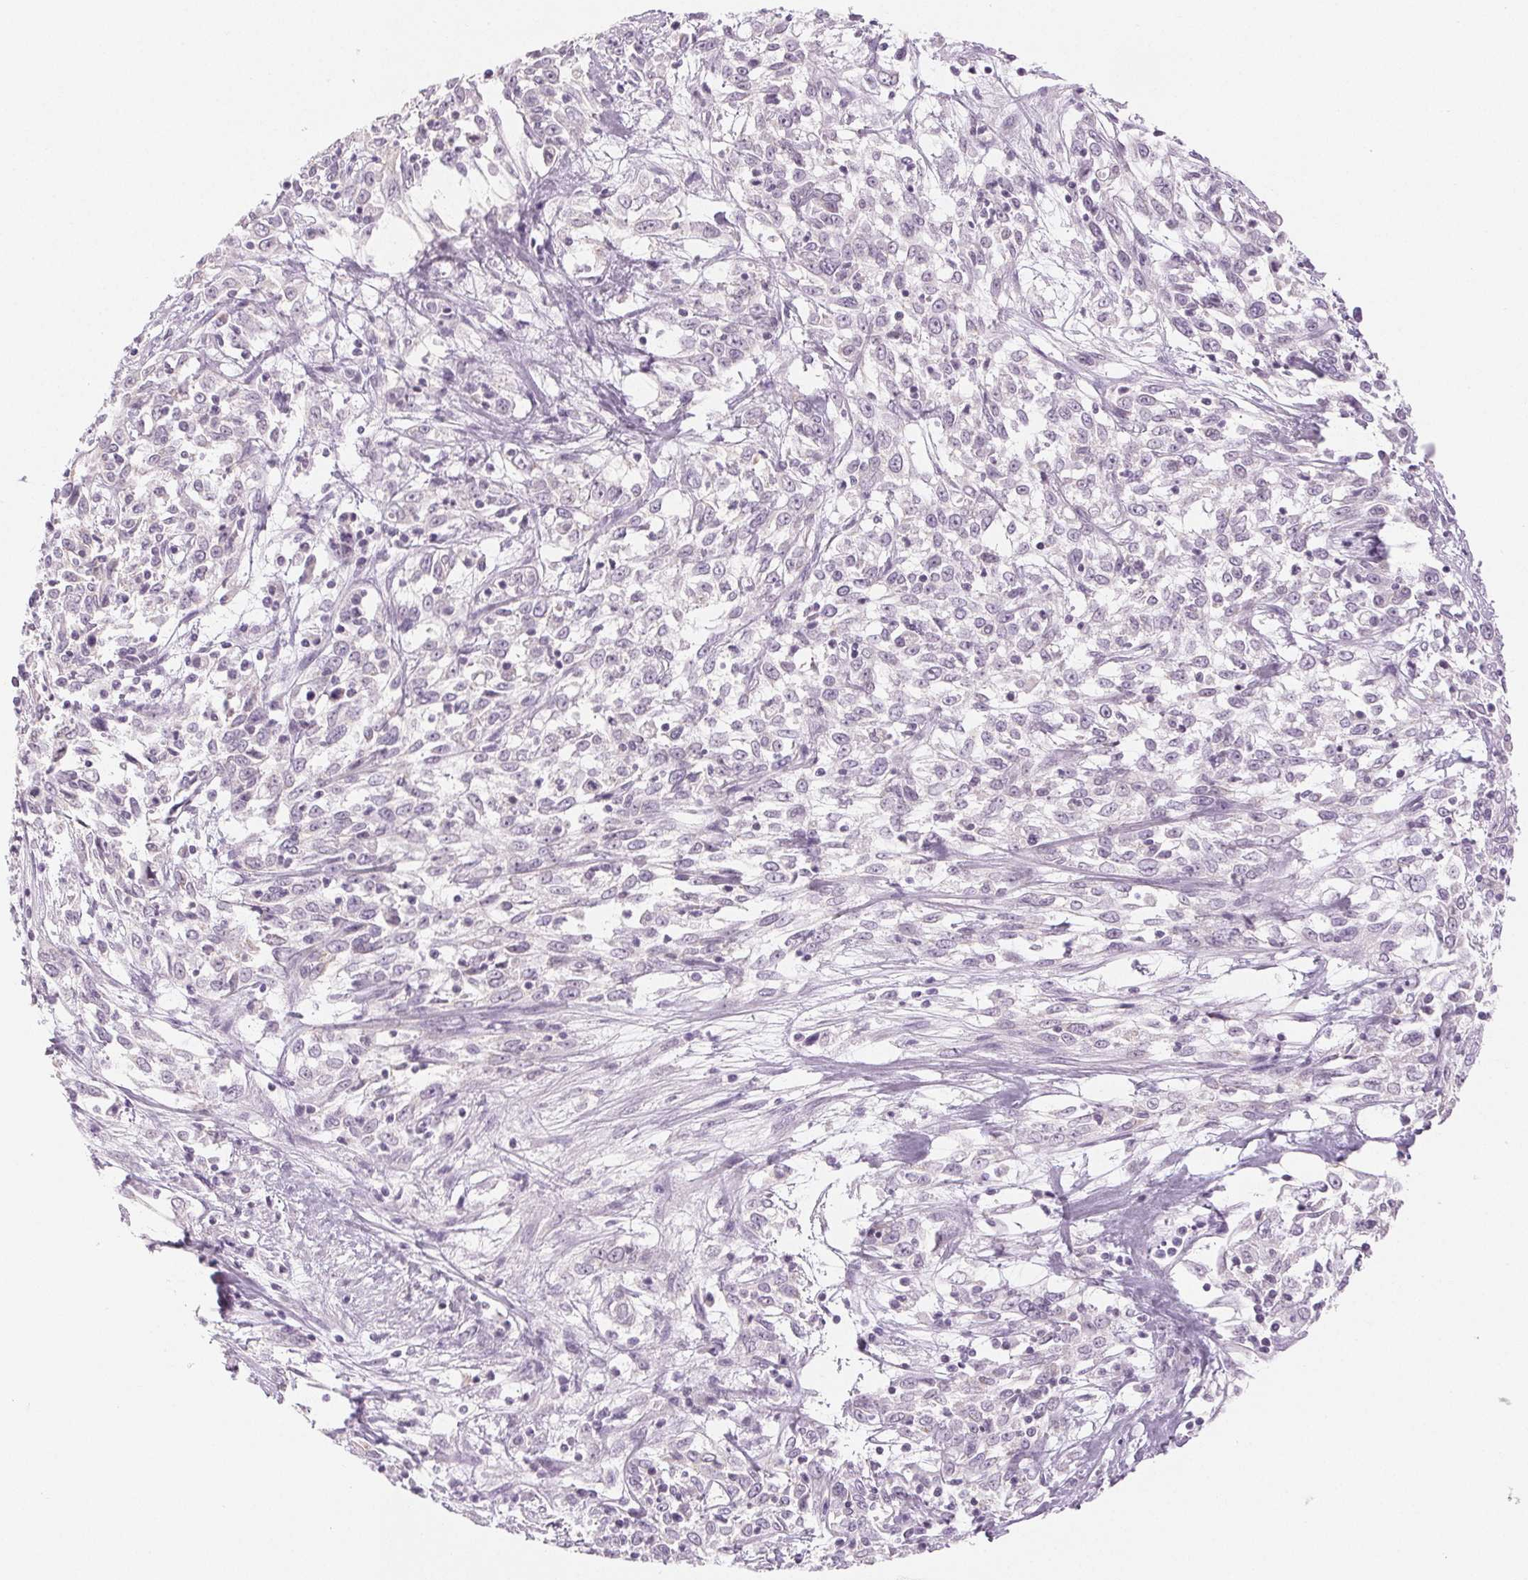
{"staining": {"intensity": "negative", "quantity": "none", "location": "none"}, "tissue": "cervical cancer", "cell_type": "Tumor cells", "image_type": "cancer", "snomed": [{"axis": "morphology", "description": "Adenocarcinoma, NOS"}, {"axis": "topography", "description": "Cervix"}], "caption": "Tumor cells are negative for protein expression in human adenocarcinoma (cervical). Brightfield microscopy of IHC stained with DAB (brown) and hematoxylin (blue), captured at high magnification.", "gene": "EHHADH", "patient": {"sex": "female", "age": 40}}